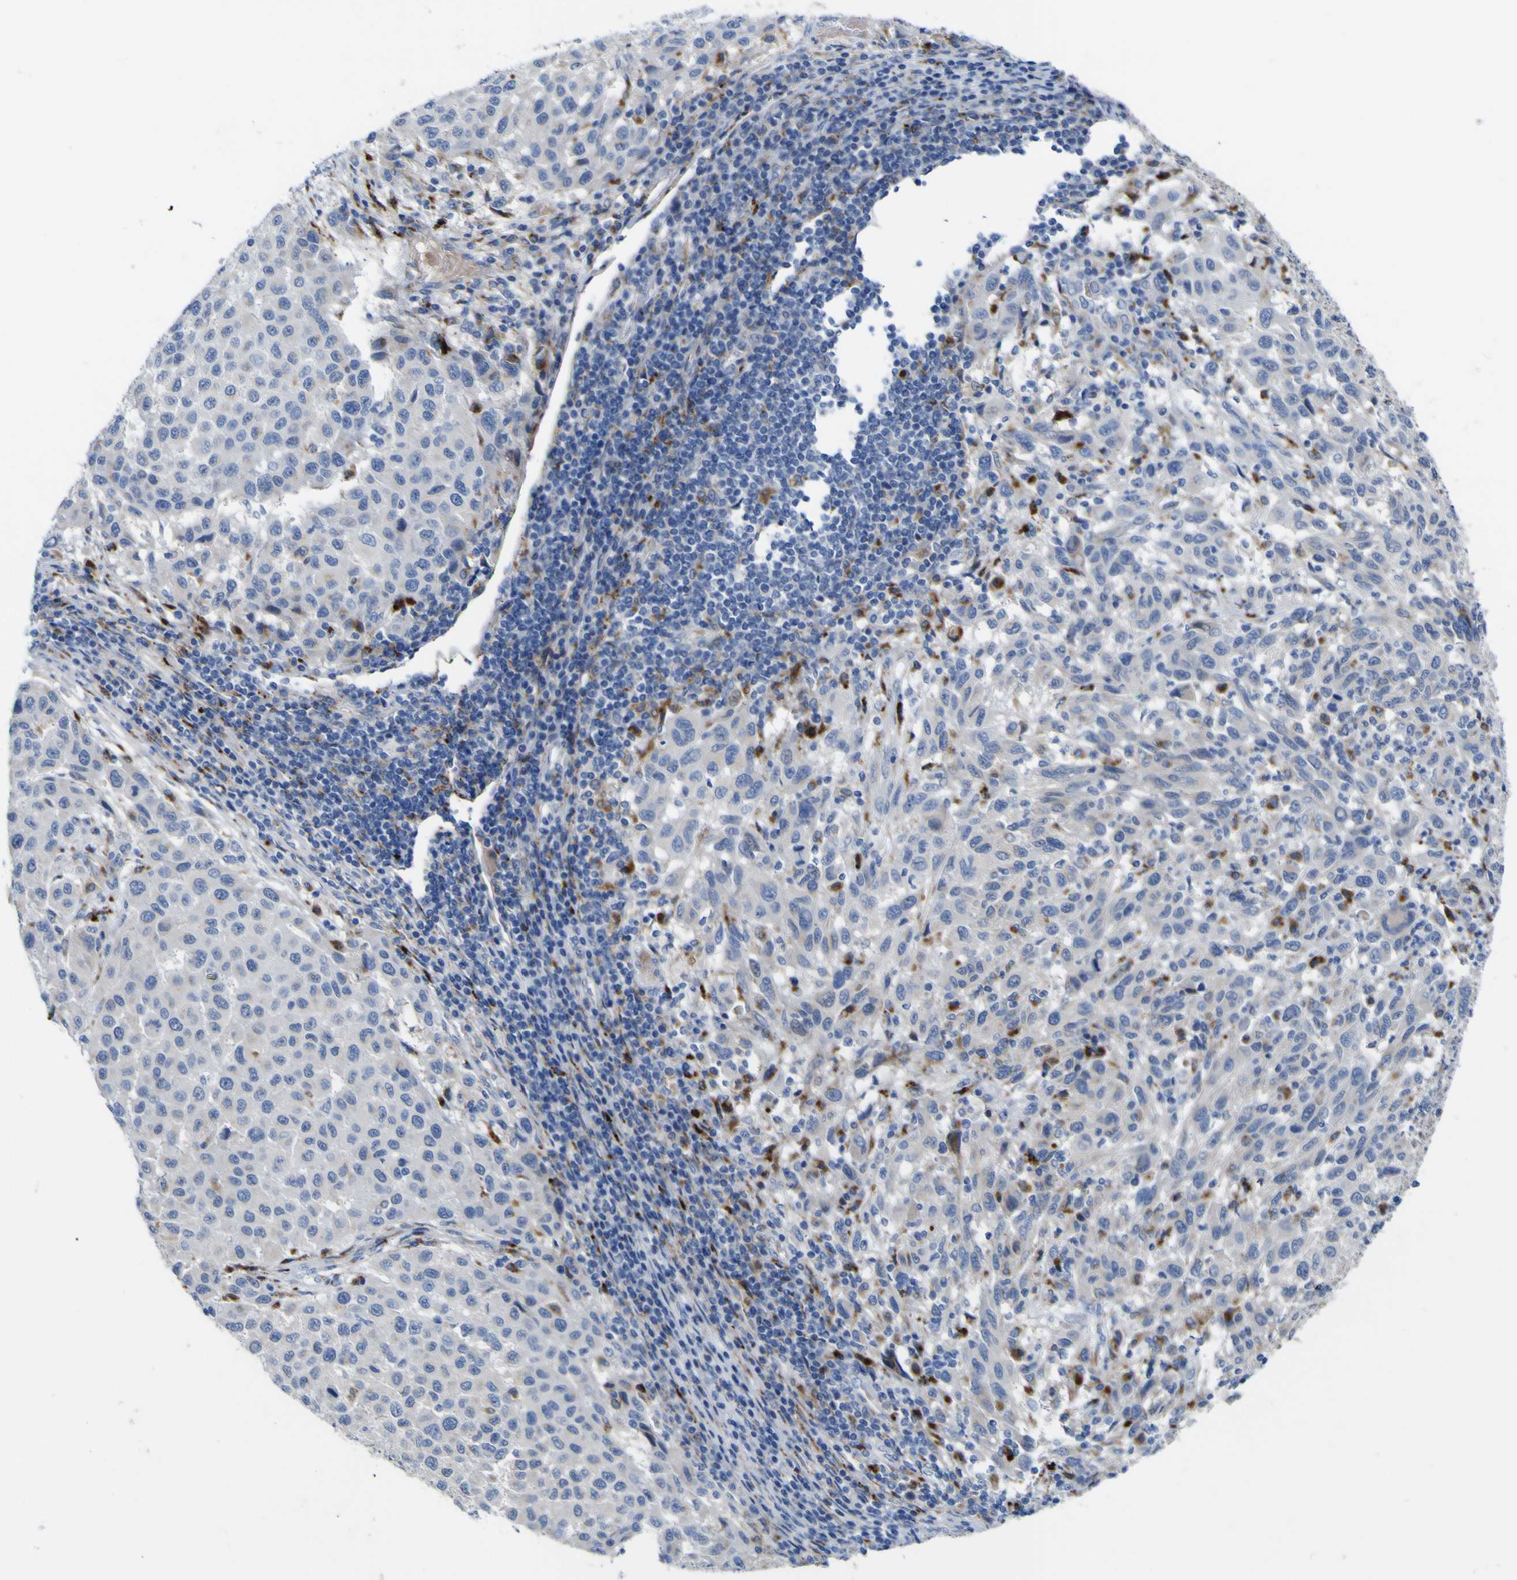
{"staining": {"intensity": "moderate", "quantity": "<25%", "location": "cytoplasmic/membranous"}, "tissue": "melanoma", "cell_type": "Tumor cells", "image_type": "cancer", "snomed": [{"axis": "morphology", "description": "Malignant melanoma, Metastatic site"}, {"axis": "topography", "description": "Lymph node"}], "caption": "Melanoma was stained to show a protein in brown. There is low levels of moderate cytoplasmic/membranous staining in about <25% of tumor cells.", "gene": "PTPRF", "patient": {"sex": "male", "age": 61}}